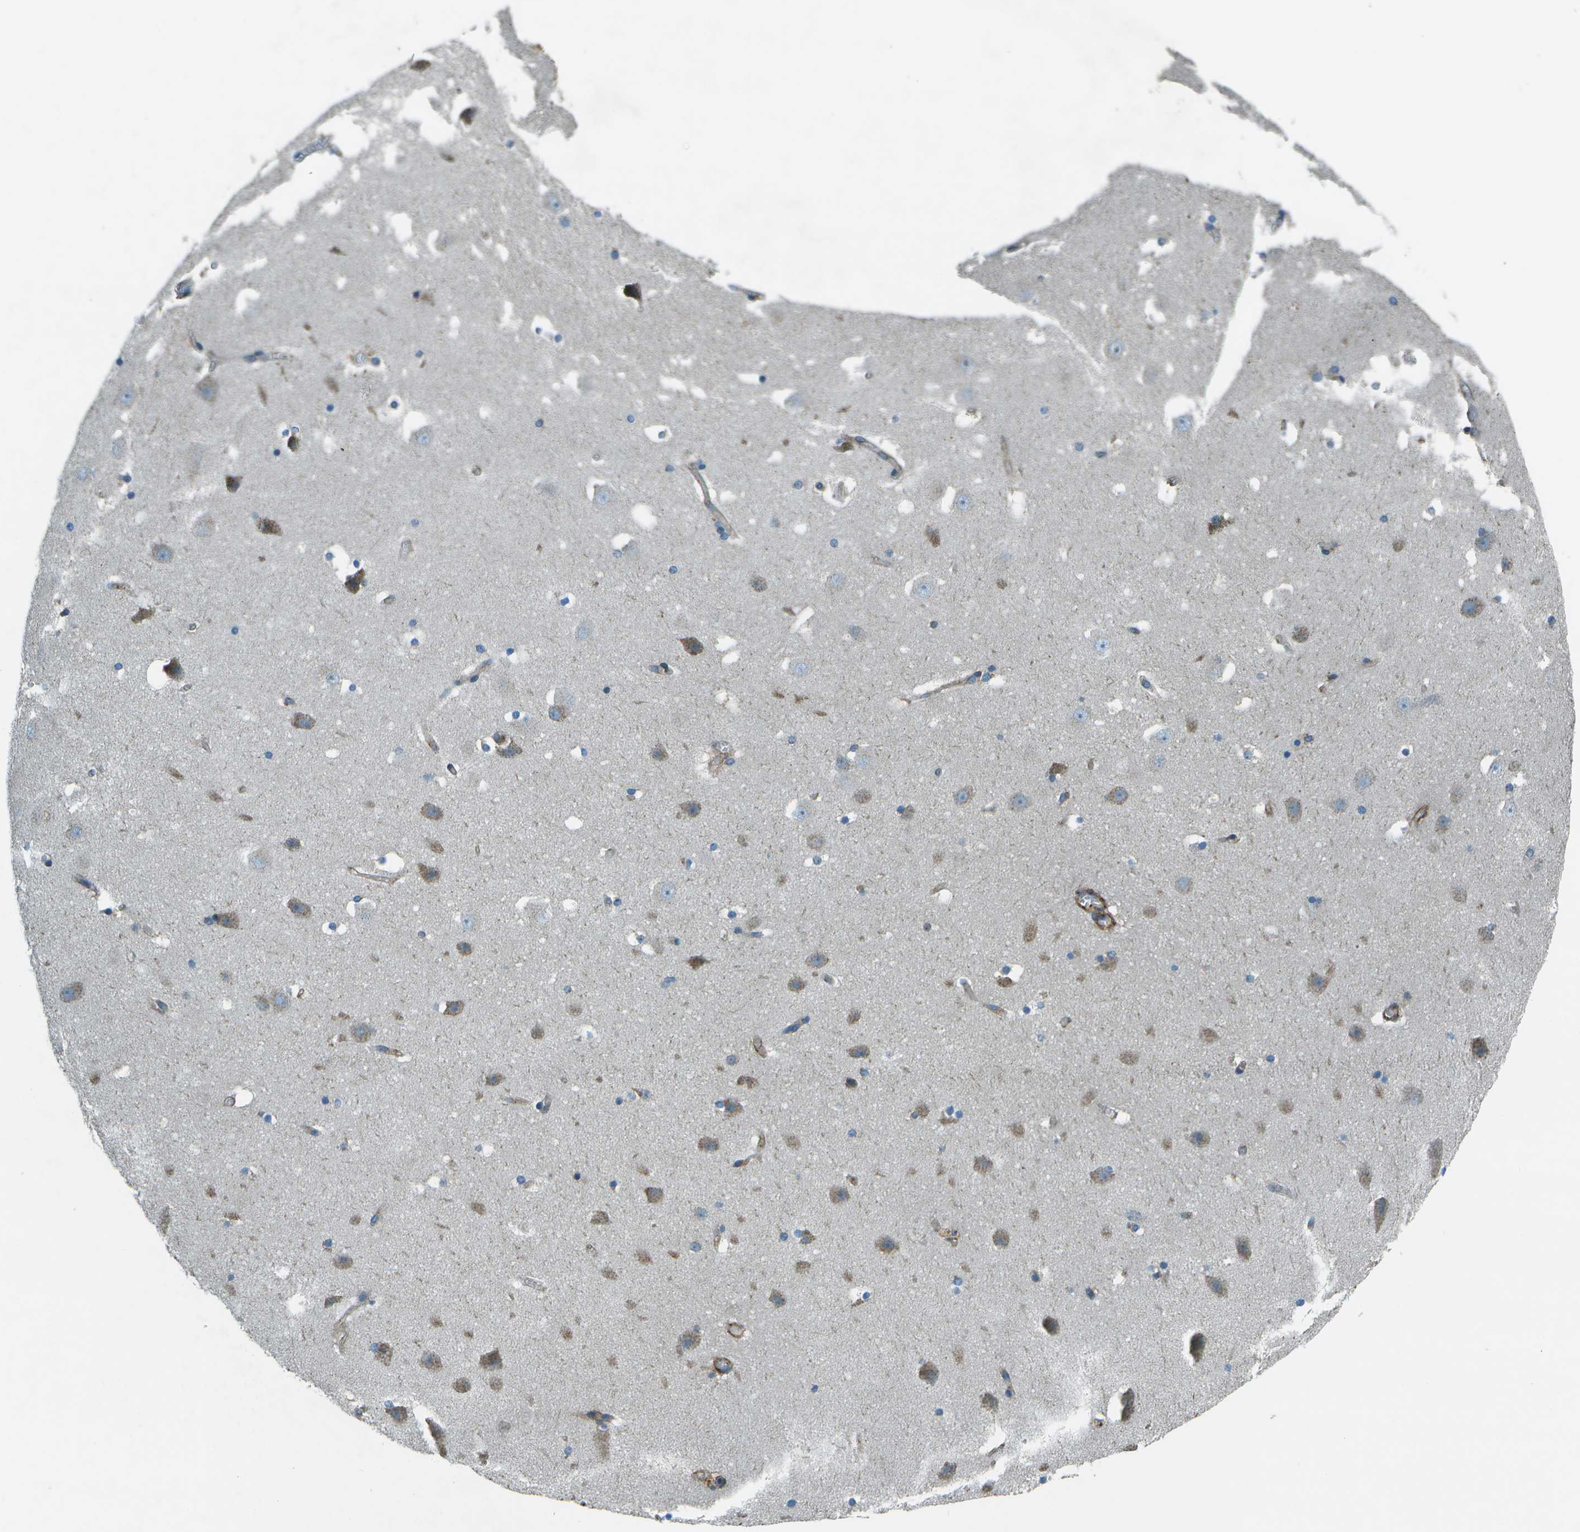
{"staining": {"intensity": "moderate", "quantity": "<25%", "location": "cytoplasmic/membranous"}, "tissue": "hippocampus", "cell_type": "Glial cells", "image_type": "normal", "snomed": [{"axis": "morphology", "description": "Normal tissue, NOS"}, {"axis": "topography", "description": "Hippocampus"}], "caption": "The photomicrograph reveals staining of unremarkable hippocampus, revealing moderate cytoplasmic/membranous protein staining (brown color) within glial cells. The staining was performed using DAB, with brown indicating positive protein expression. Nuclei are stained blue with hematoxylin.", "gene": "TMEM51", "patient": {"sex": "male", "age": 45}}